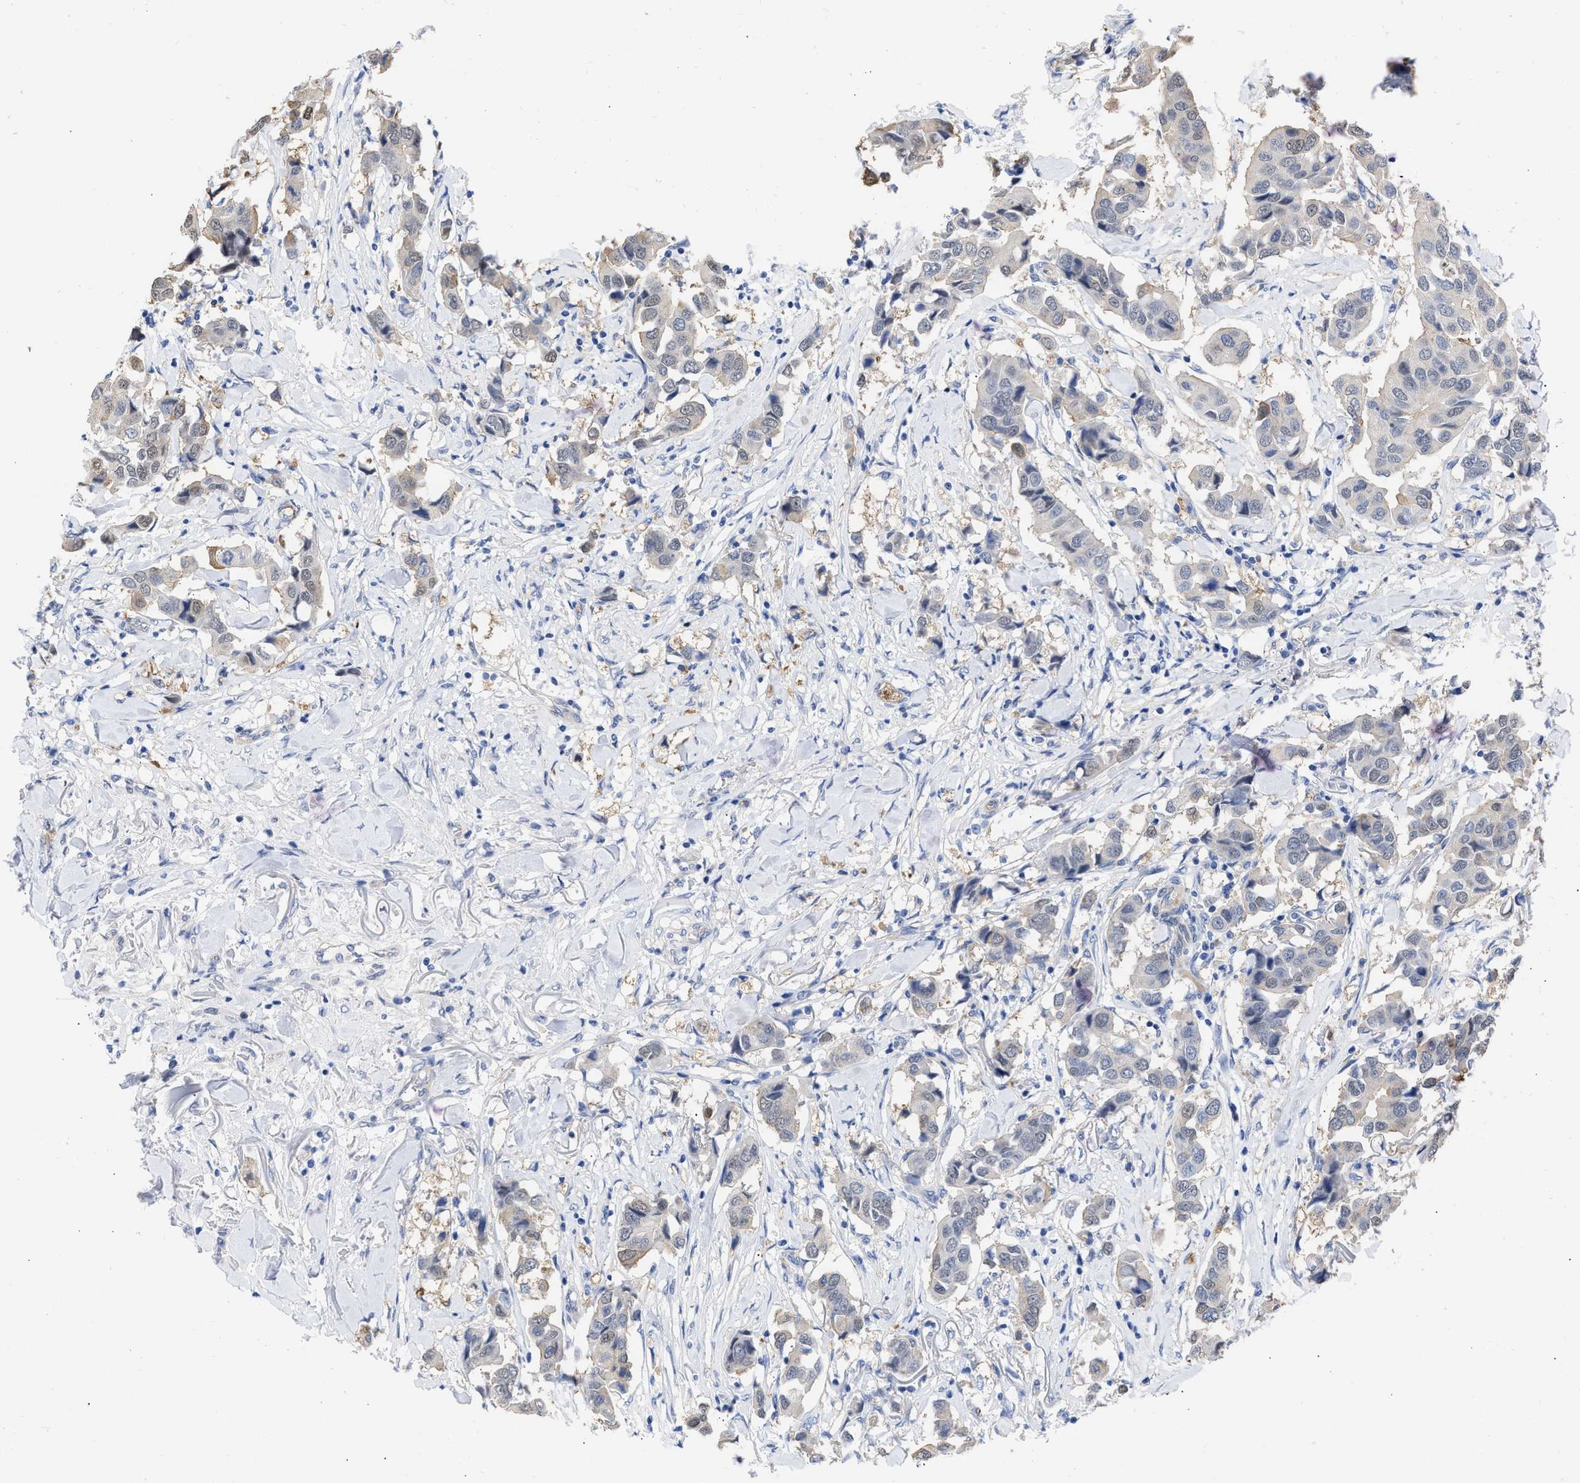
{"staining": {"intensity": "weak", "quantity": "<25%", "location": "cytoplasmic/membranous,nuclear"}, "tissue": "breast cancer", "cell_type": "Tumor cells", "image_type": "cancer", "snomed": [{"axis": "morphology", "description": "Duct carcinoma"}, {"axis": "topography", "description": "Breast"}], "caption": "IHC histopathology image of neoplastic tissue: breast cancer (invasive ductal carcinoma) stained with DAB displays no significant protein expression in tumor cells.", "gene": "THRA", "patient": {"sex": "female", "age": 80}}